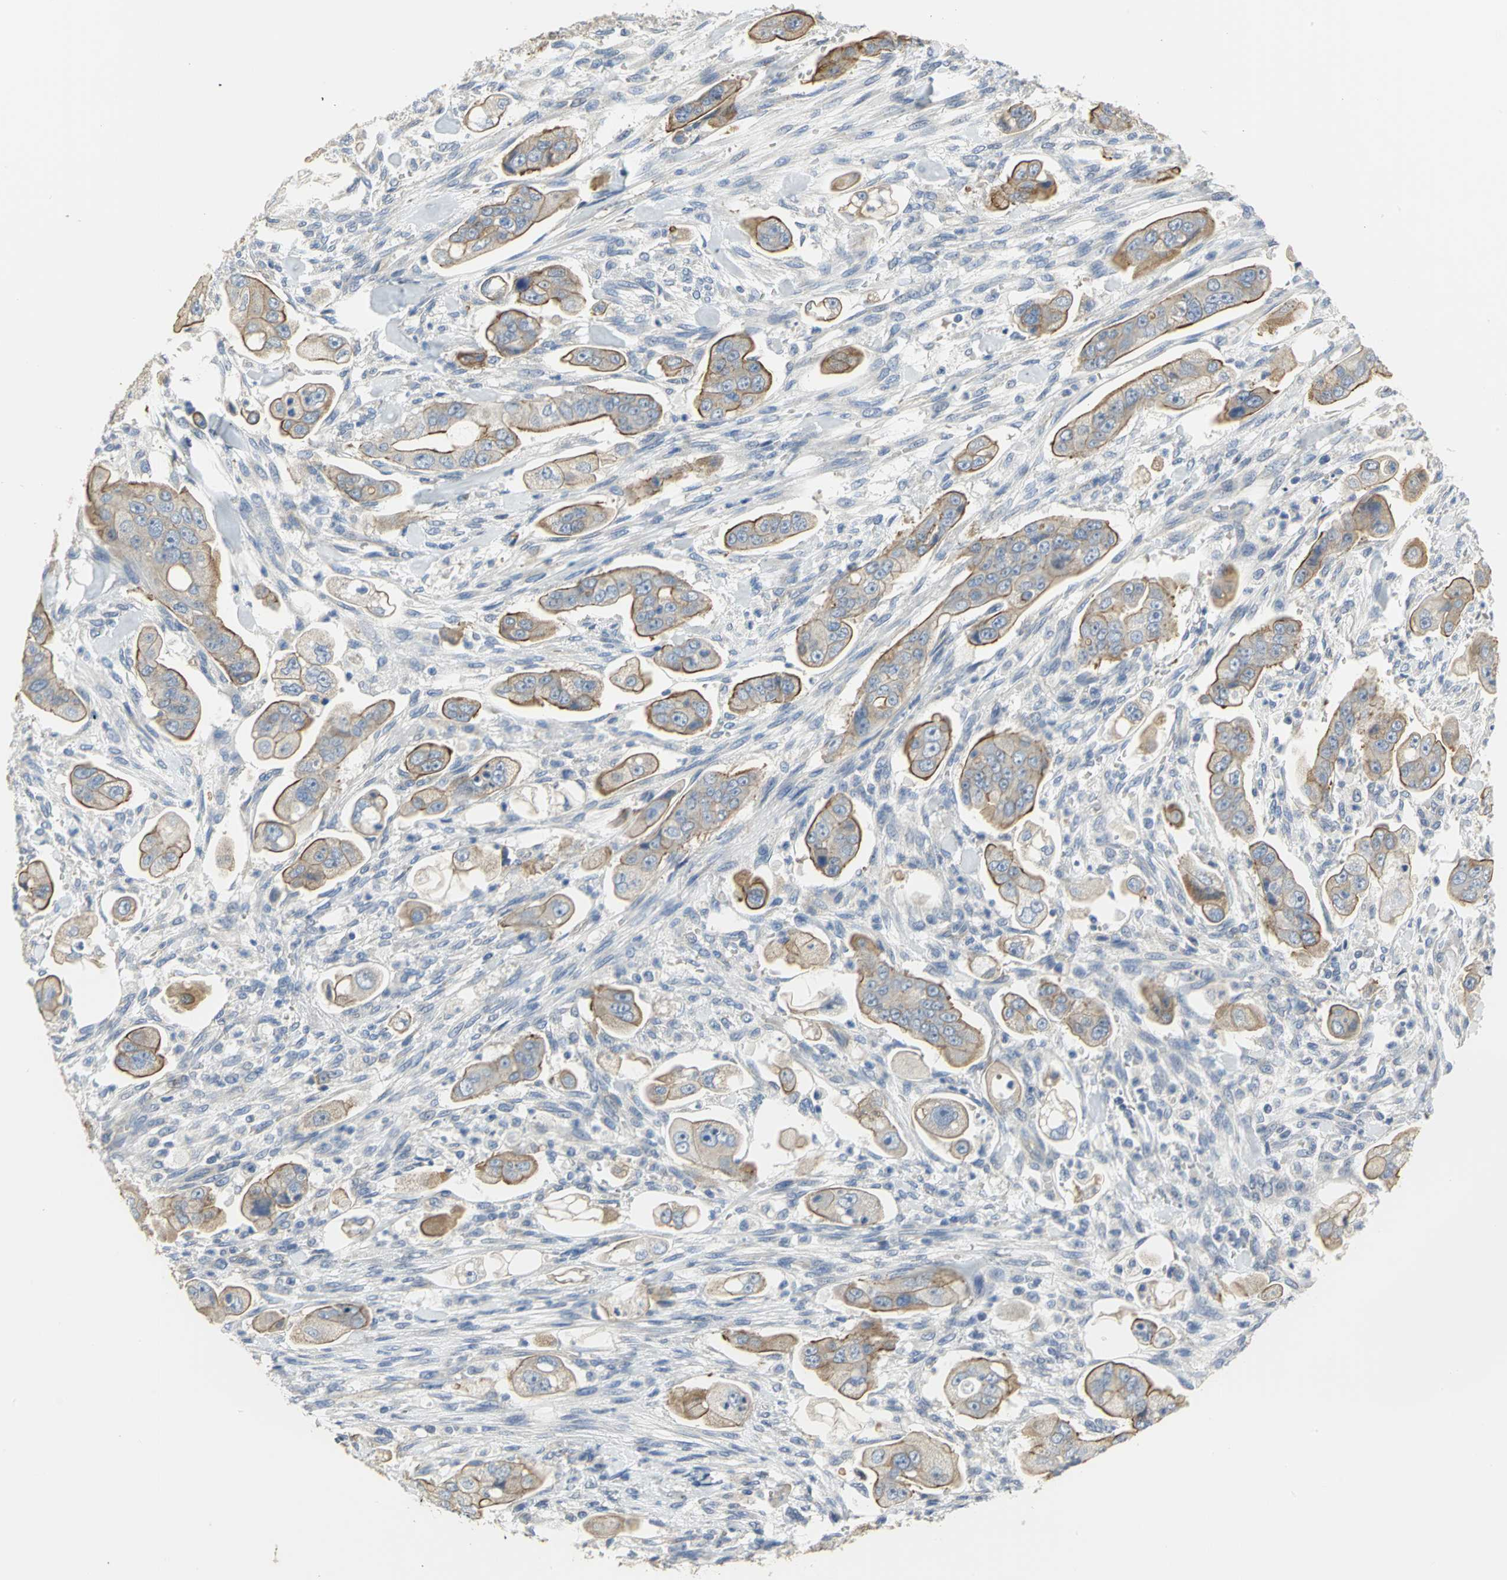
{"staining": {"intensity": "moderate", "quantity": ">75%", "location": "cytoplasmic/membranous"}, "tissue": "stomach cancer", "cell_type": "Tumor cells", "image_type": "cancer", "snomed": [{"axis": "morphology", "description": "Adenocarcinoma, NOS"}, {"axis": "topography", "description": "Stomach"}], "caption": "An image of human adenocarcinoma (stomach) stained for a protein exhibits moderate cytoplasmic/membranous brown staining in tumor cells. The protein of interest is stained brown, and the nuclei are stained in blue (DAB (3,3'-diaminobenzidine) IHC with brightfield microscopy, high magnification).", "gene": "HTR1F", "patient": {"sex": "male", "age": 62}}